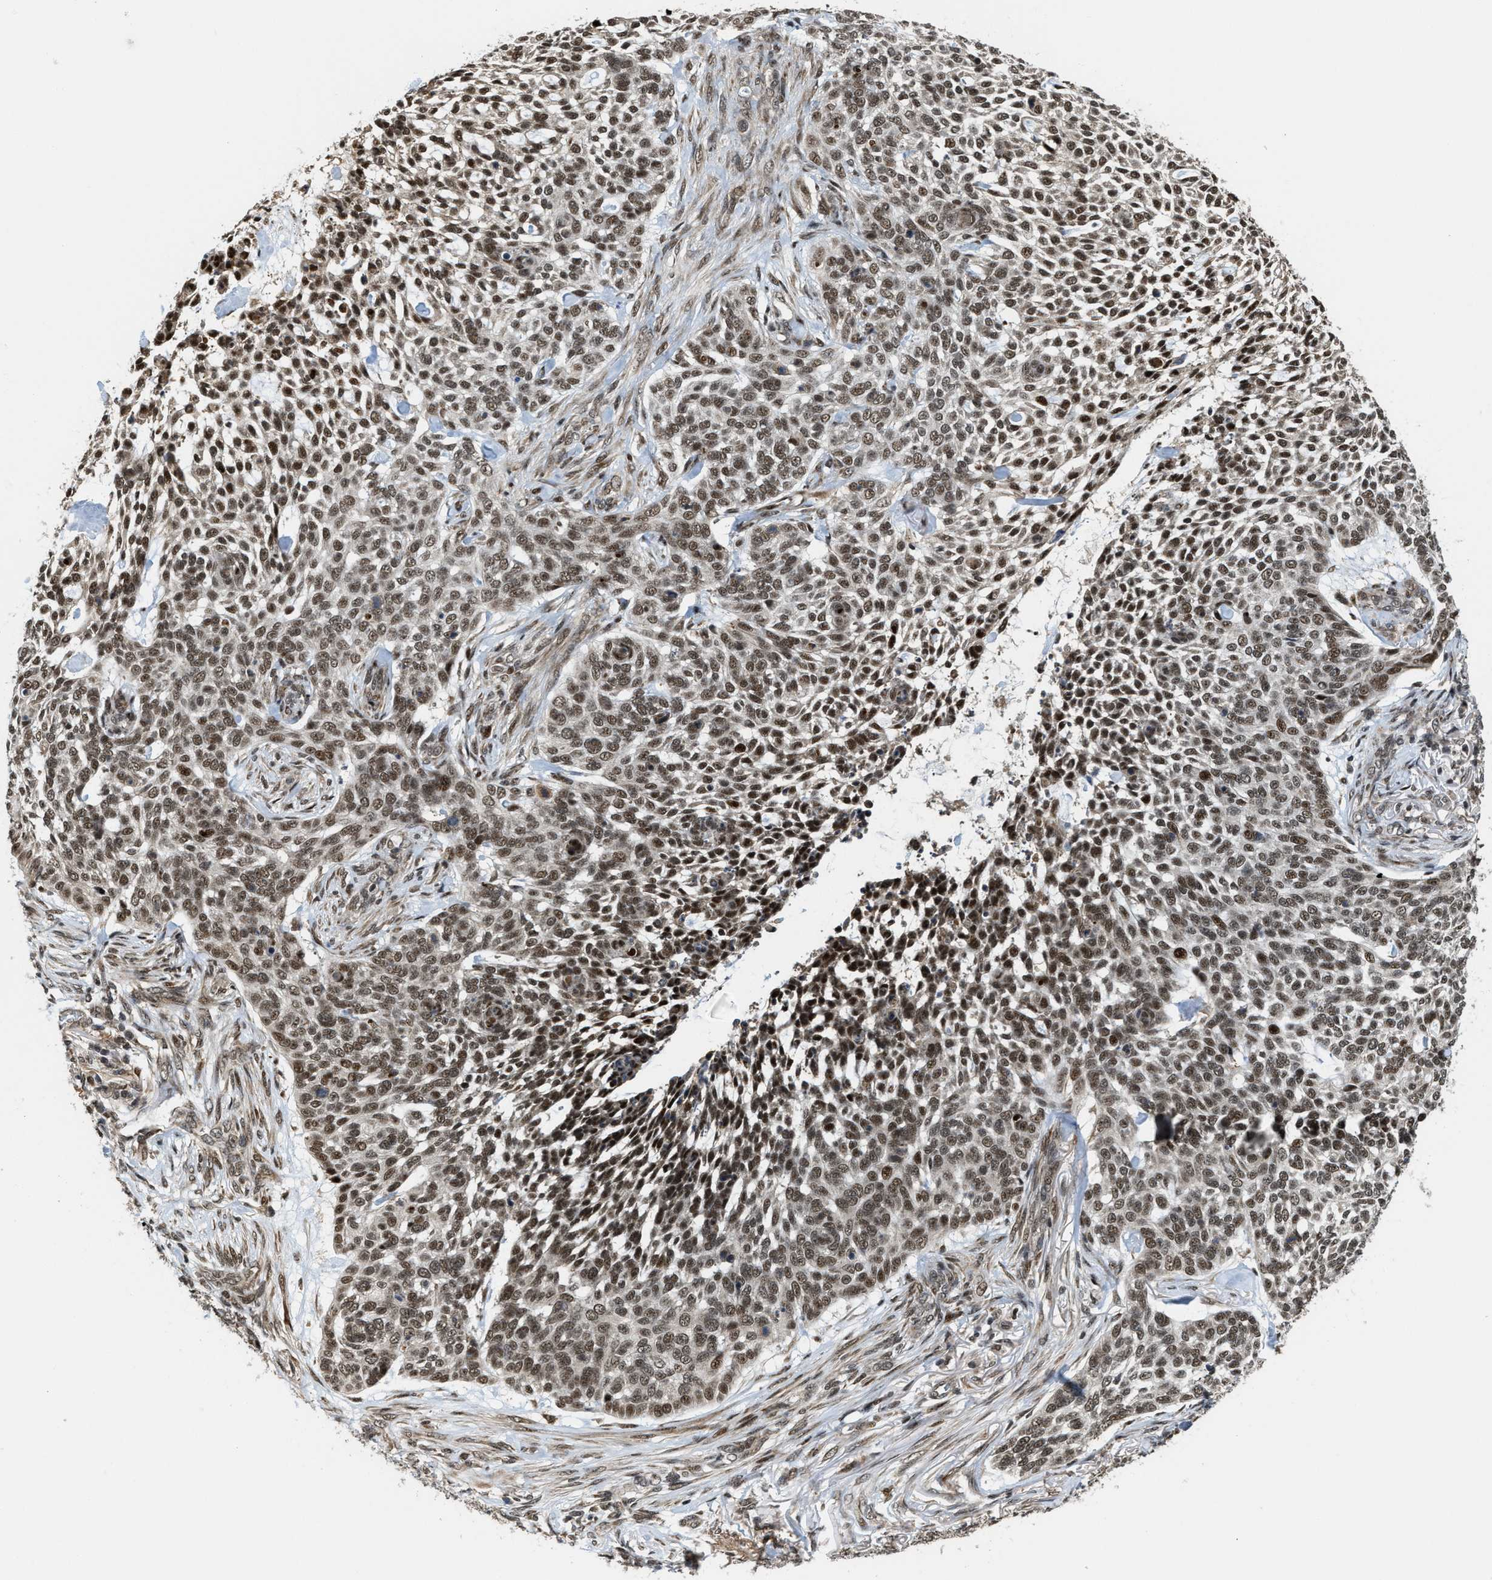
{"staining": {"intensity": "weak", "quantity": ">75%", "location": "nuclear"}, "tissue": "skin cancer", "cell_type": "Tumor cells", "image_type": "cancer", "snomed": [{"axis": "morphology", "description": "Basal cell carcinoma"}, {"axis": "topography", "description": "Skin"}], "caption": "Skin cancer (basal cell carcinoma) stained for a protein reveals weak nuclear positivity in tumor cells.", "gene": "ZNF250", "patient": {"sex": "female", "age": 64}}